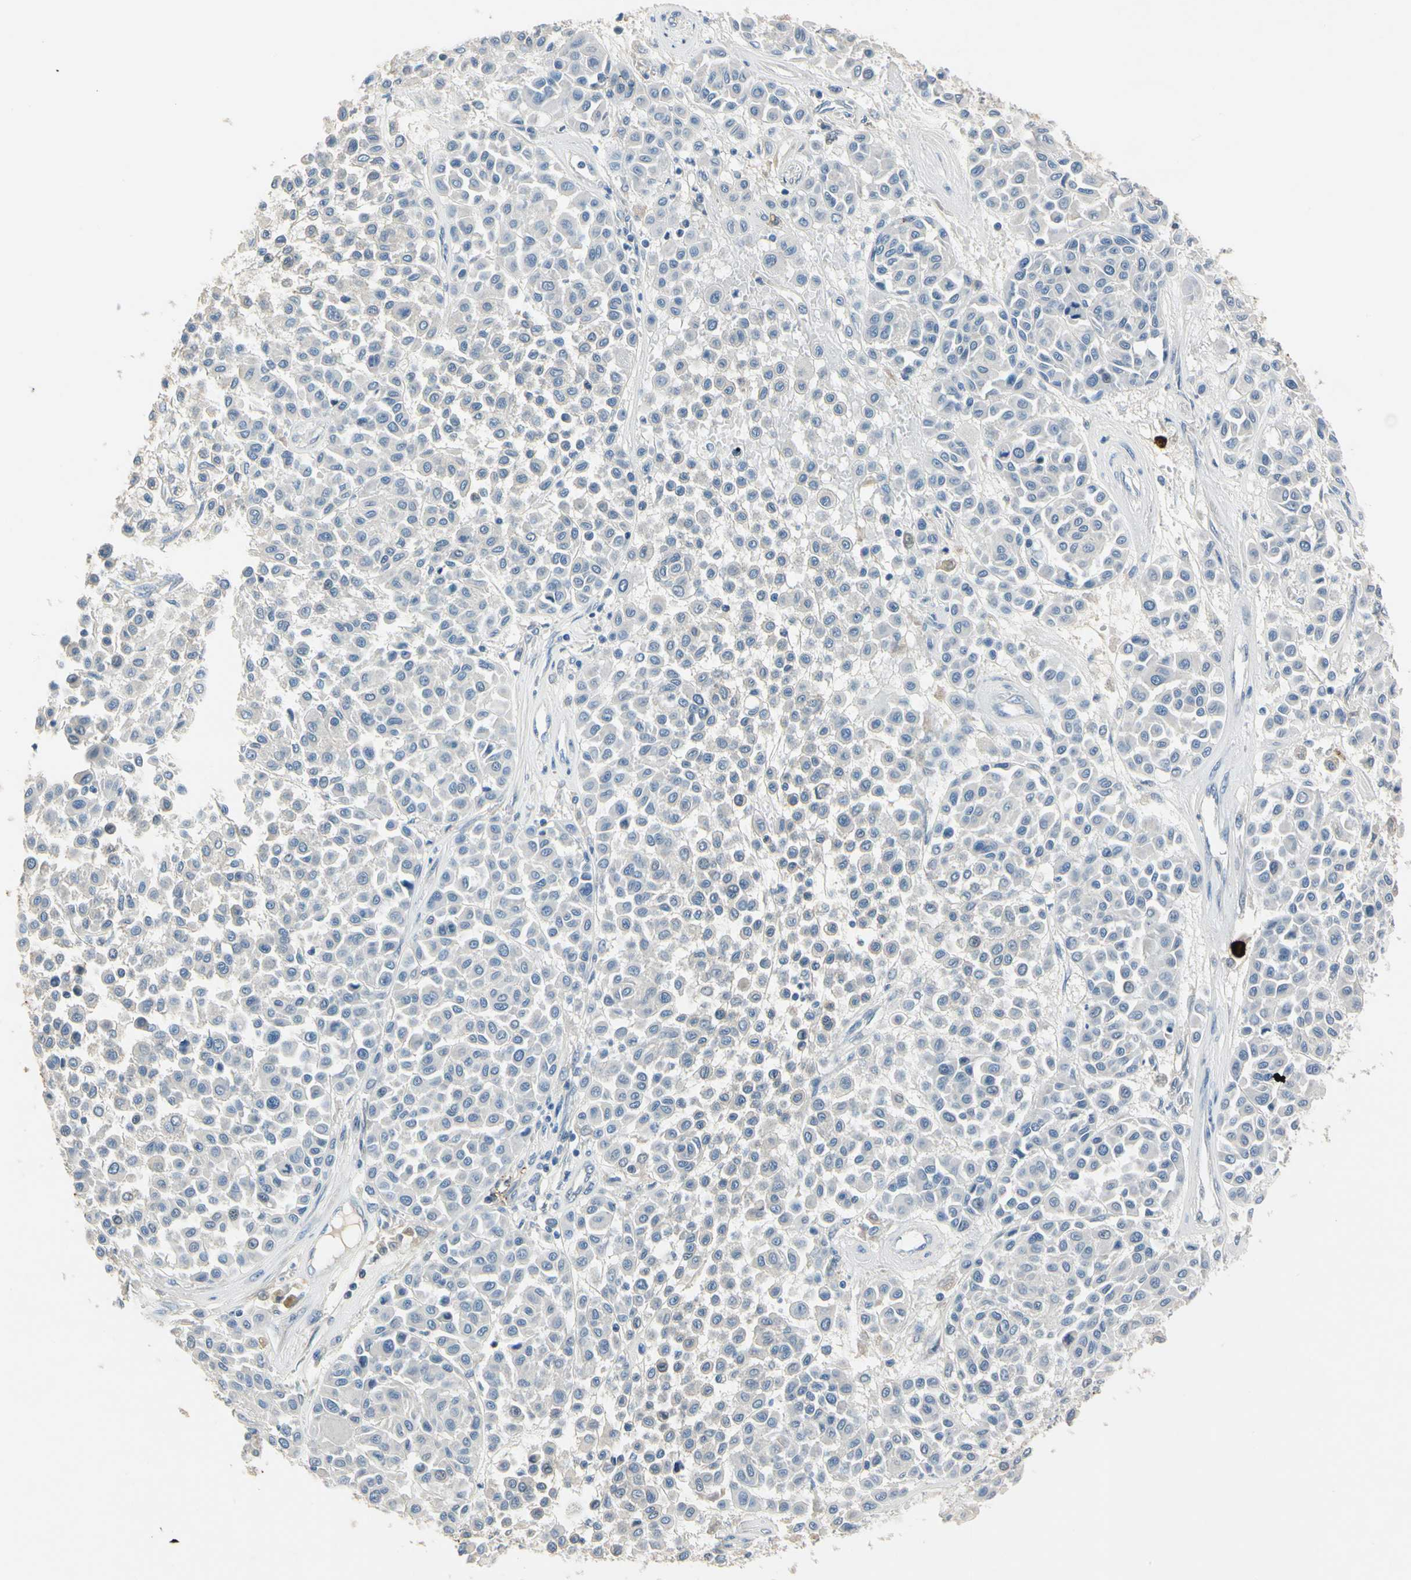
{"staining": {"intensity": "negative", "quantity": "none", "location": "none"}, "tissue": "melanoma", "cell_type": "Tumor cells", "image_type": "cancer", "snomed": [{"axis": "morphology", "description": "Malignant melanoma, Metastatic site"}, {"axis": "topography", "description": "Soft tissue"}], "caption": "Tumor cells are negative for protein expression in human melanoma.", "gene": "CPA3", "patient": {"sex": "male", "age": 41}}